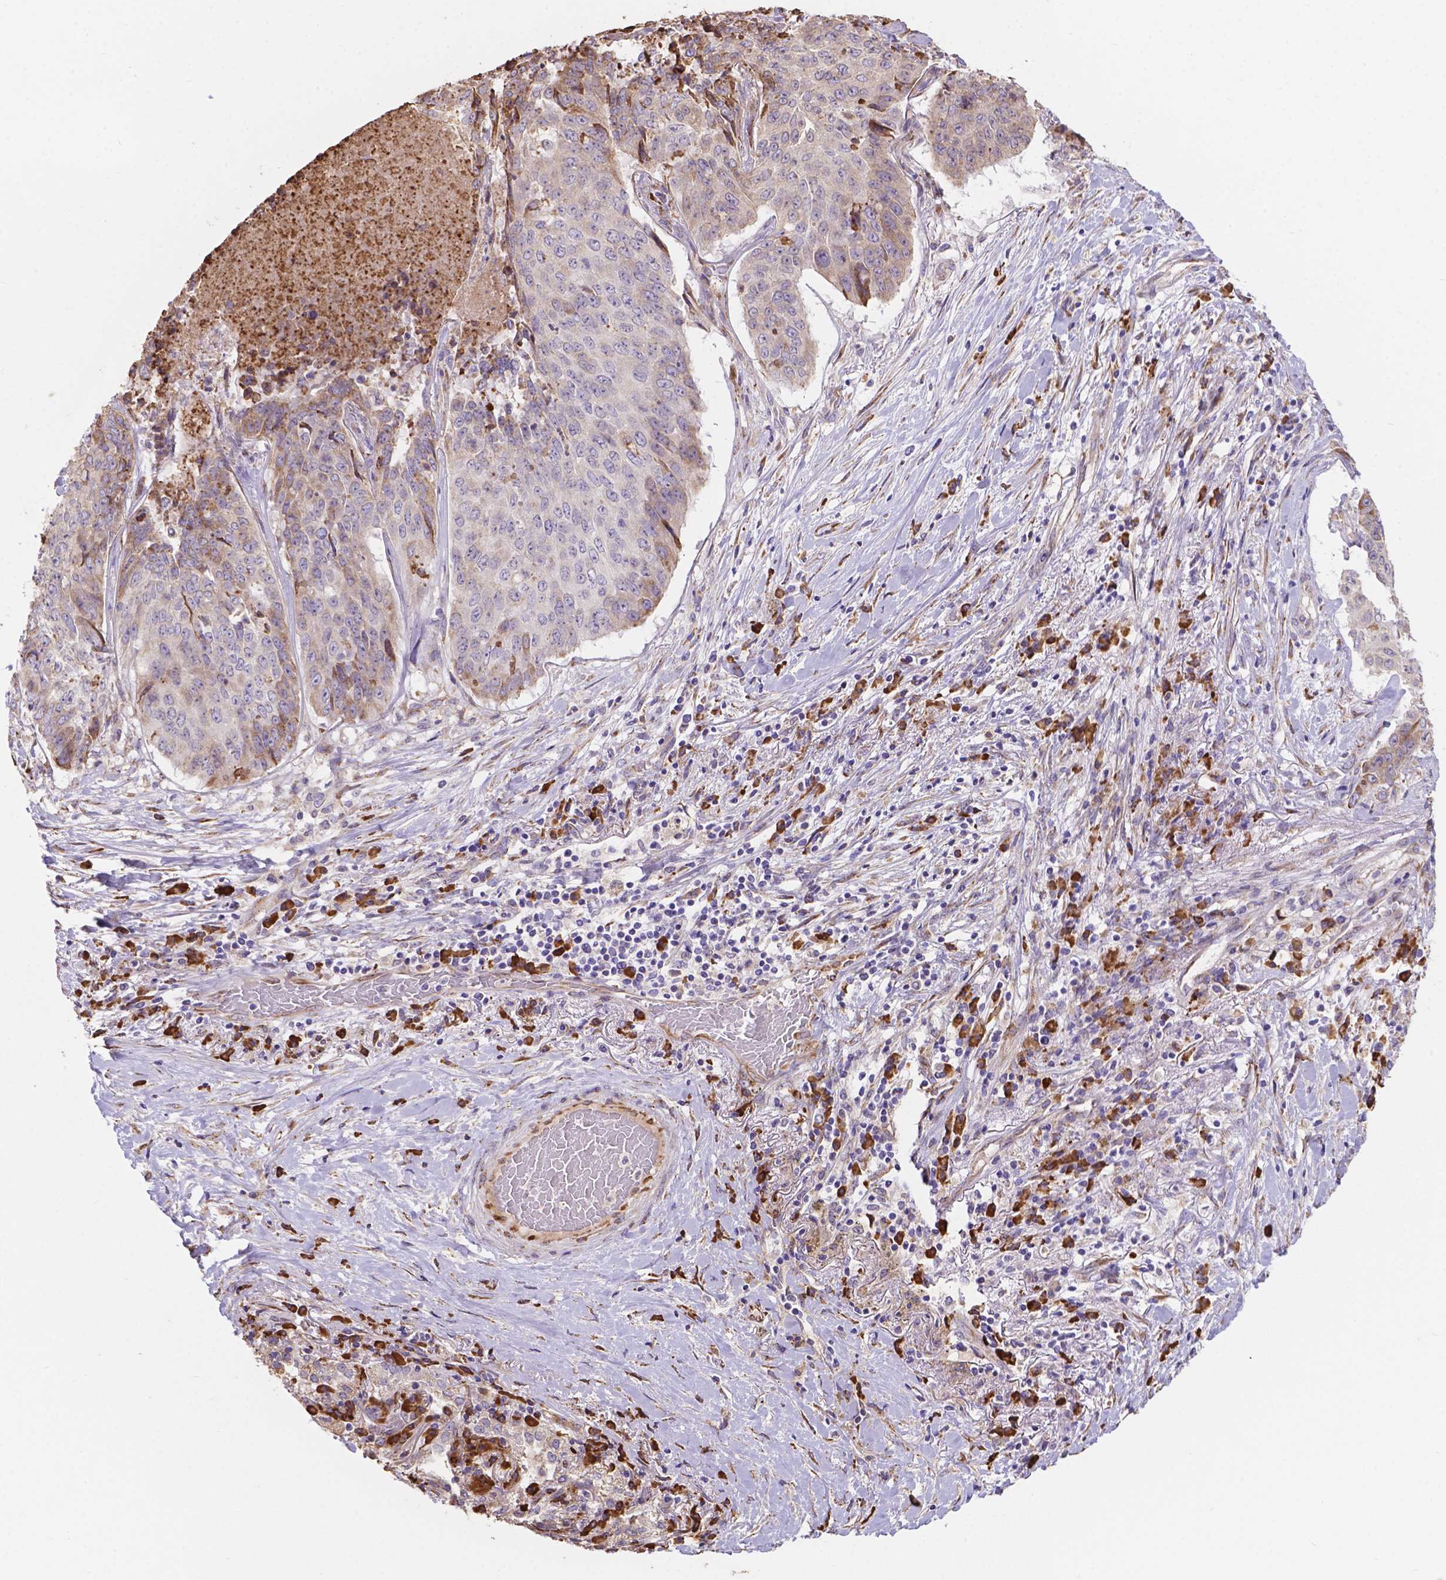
{"staining": {"intensity": "weak", "quantity": "<25%", "location": "cytoplasmic/membranous"}, "tissue": "lung cancer", "cell_type": "Tumor cells", "image_type": "cancer", "snomed": [{"axis": "morphology", "description": "Normal tissue, NOS"}, {"axis": "morphology", "description": "Squamous cell carcinoma, NOS"}, {"axis": "topography", "description": "Bronchus"}, {"axis": "topography", "description": "Lung"}], "caption": "Immunohistochemistry (IHC) micrograph of lung cancer (squamous cell carcinoma) stained for a protein (brown), which exhibits no positivity in tumor cells. (DAB (3,3'-diaminobenzidine) IHC with hematoxylin counter stain).", "gene": "IPO11", "patient": {"sex": "male", "age": 64}}